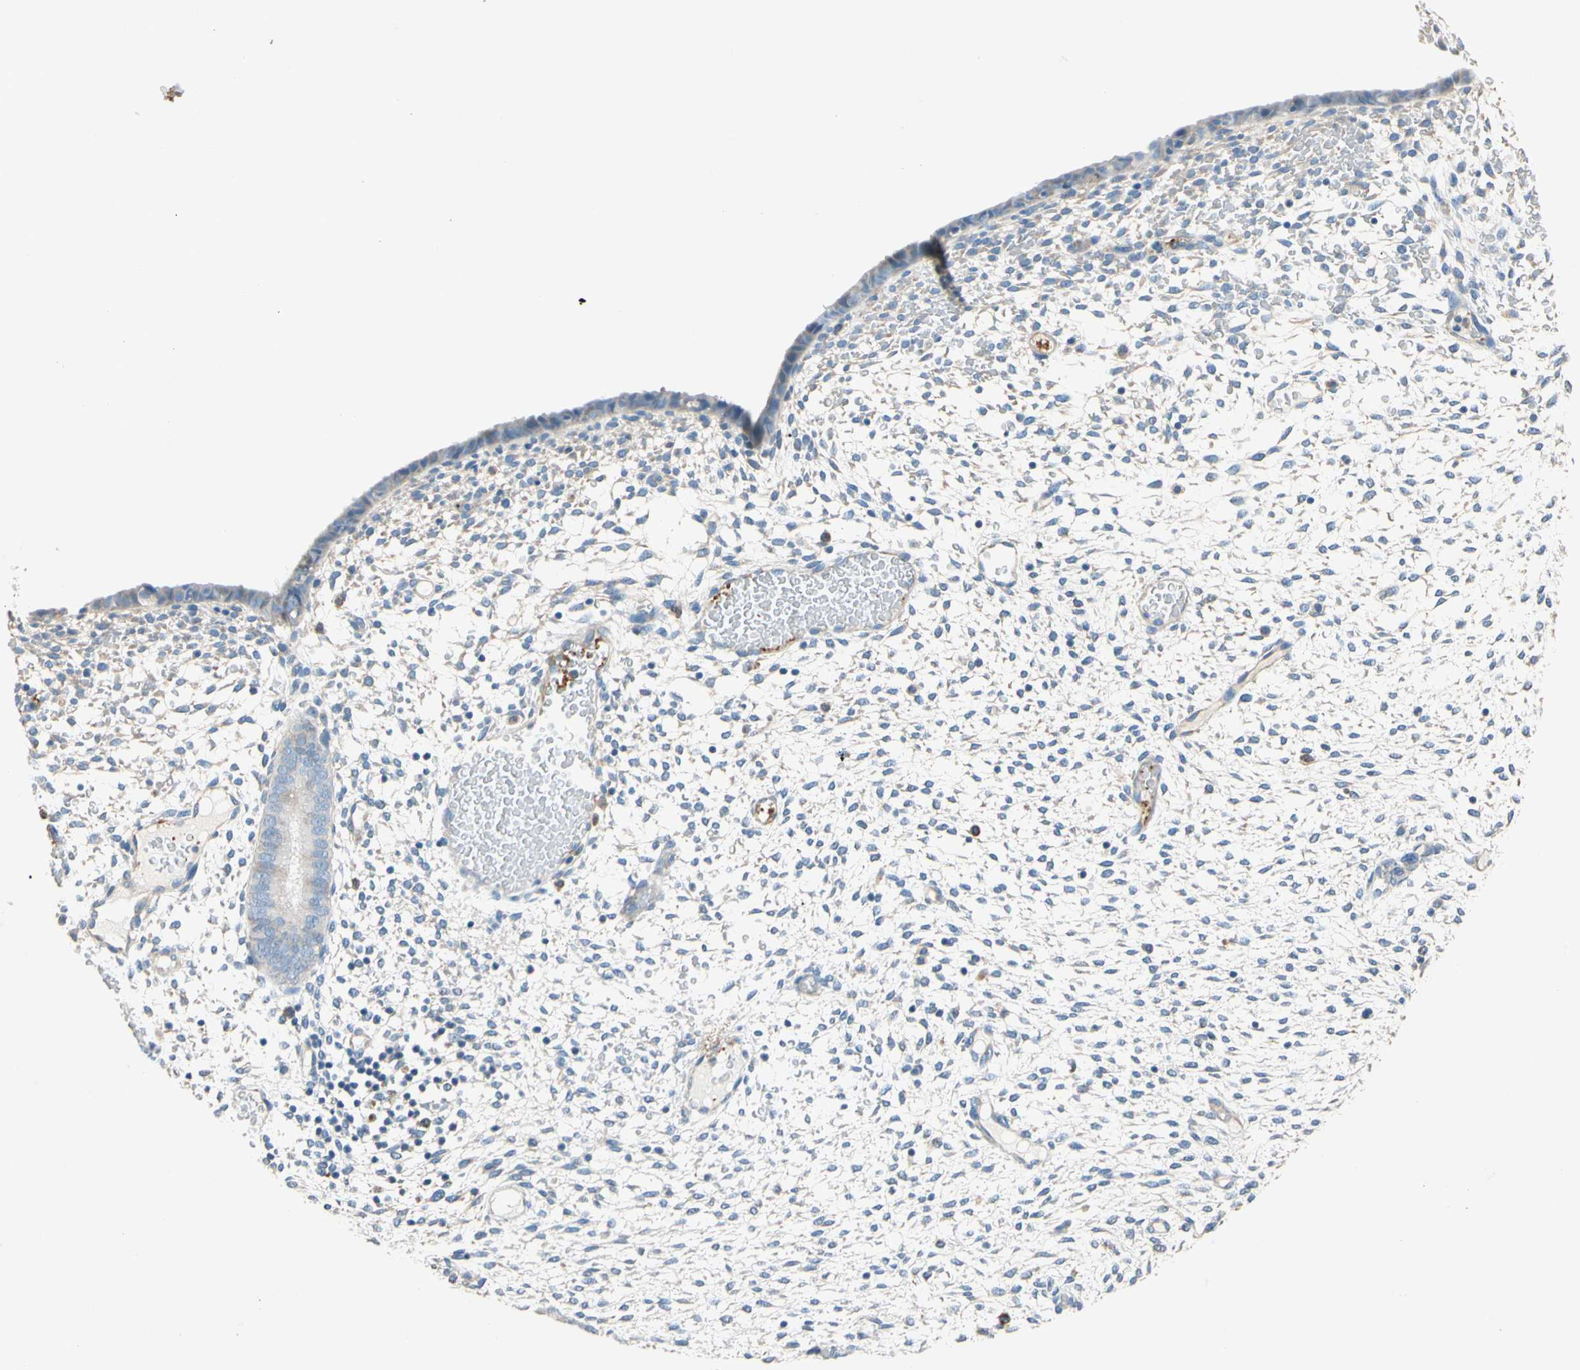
{"staining": {"intensity": "weak", "quantity": "25%-75%", "location": "cytoplasmic/membranous"}, "tissue": "endometrium", "cell_type": "Cells in endometrial stroma", "image_type": "normal", "snomed": [{"axis": "morphology", "description": "Normal tissue, NOS"}, {"axis": "topography", "description": "Endometrium"}], "caption": "Endometrium stained with immunohistochemistry reveals weak cytoplasmic/membranous staining in approximately 25%-75% of cells in endometrial stroma.", "gene": "LY6G6F", "patient": {"sex": "female", "age": 42}}